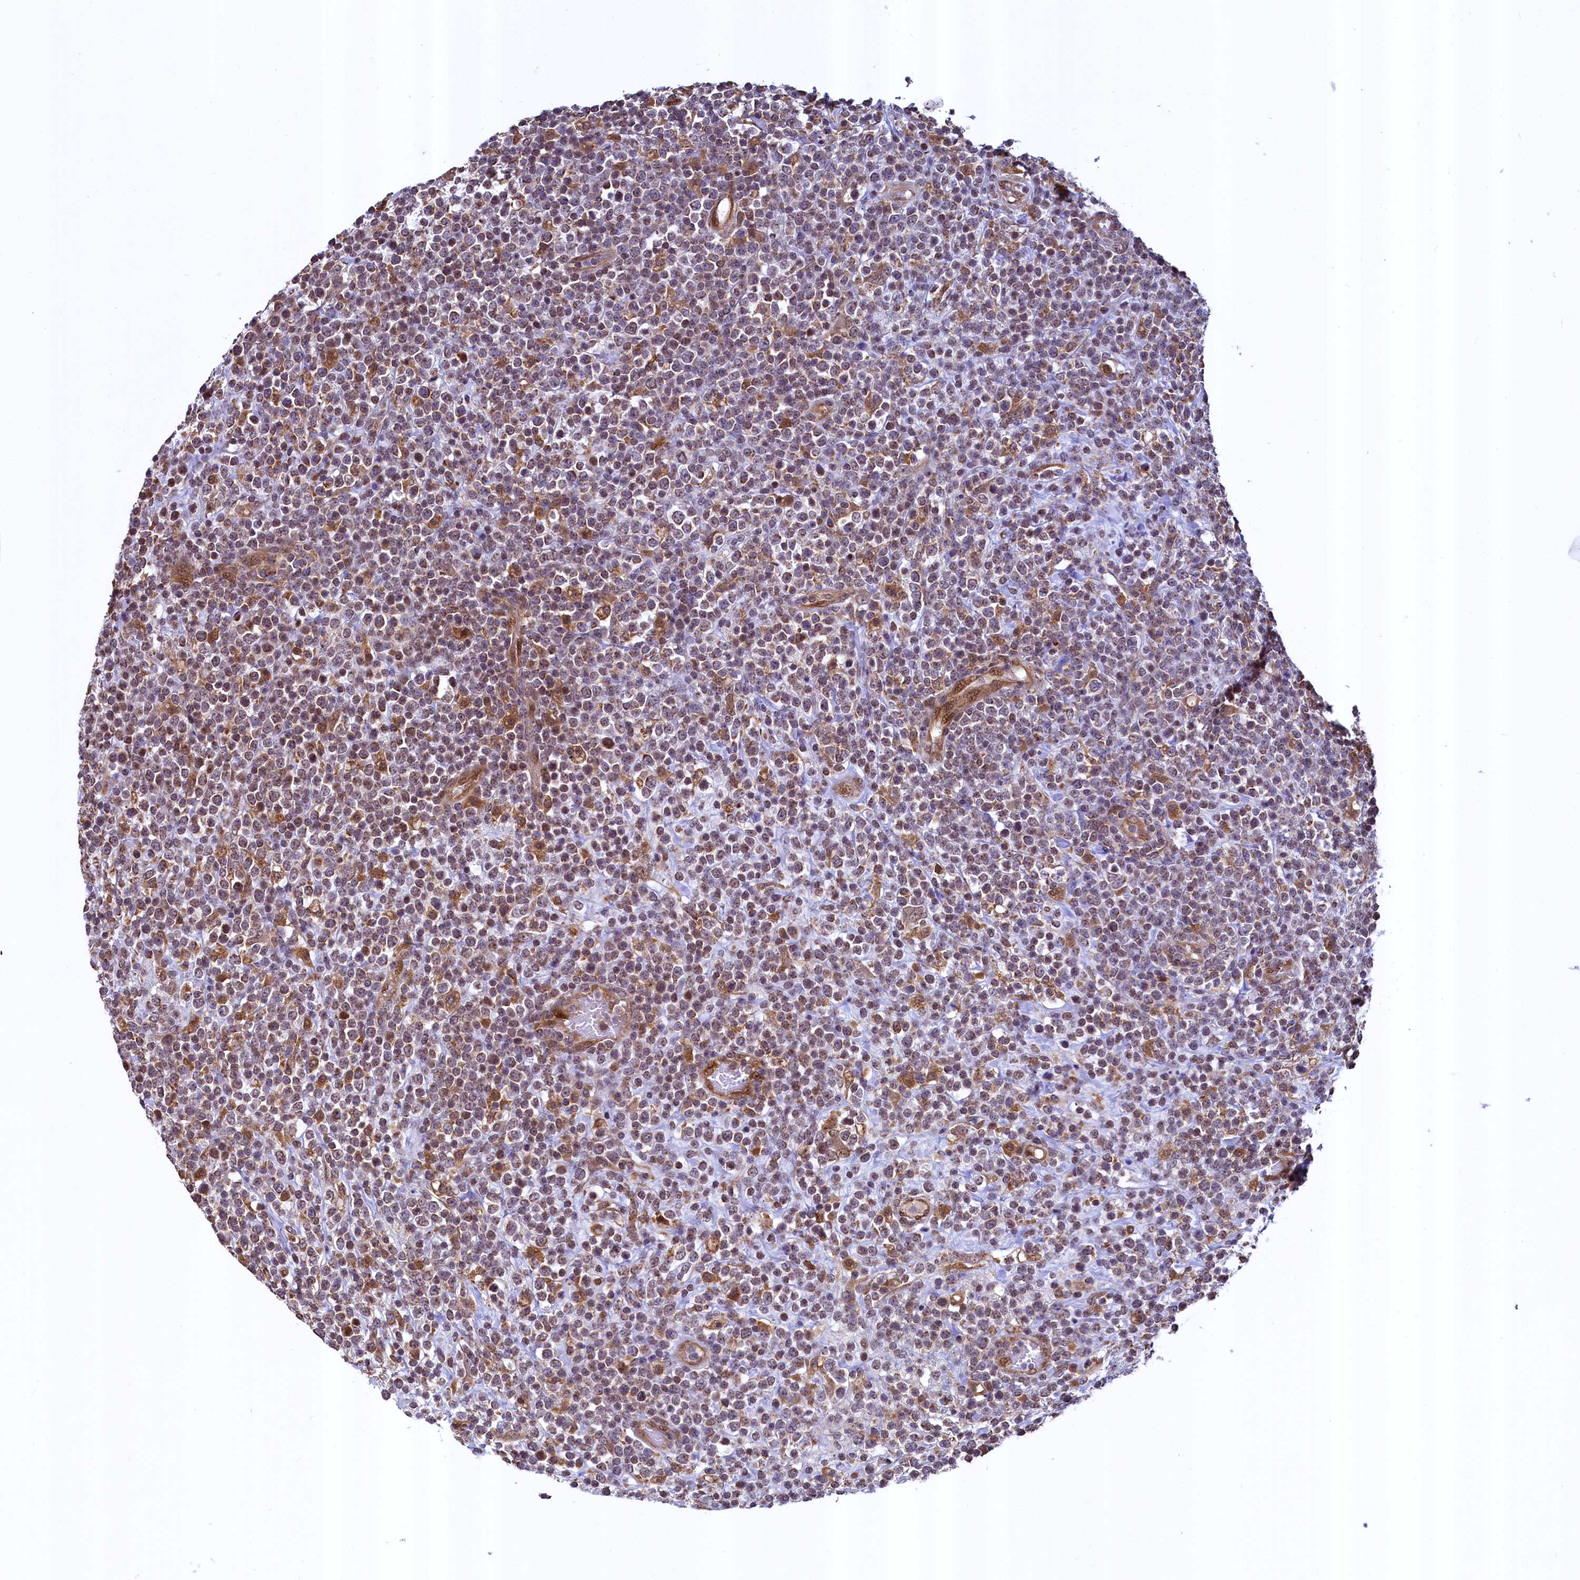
{"staining": {"intensity": "moderate", "quantity": "<25%", "location": "cytoplasmic/membranous"}, "tissue": "lymphoma", "cell_type": "Tumor cells", "image_type": "cancer", "snomed": [{"axis": "morphology", "description": "Malignant lymphoma, non-Hodgkin's type, High grade"}, {"axis": "topography", "description": "Colon"}], "caption": "This is a histology image of IHC staining of lymphoma, which shows moderate positivity in the cytoplasmic/membranous of tumor cells.", "gene": "ZNF577", "patient": {"sex": "female", "age": 53}}